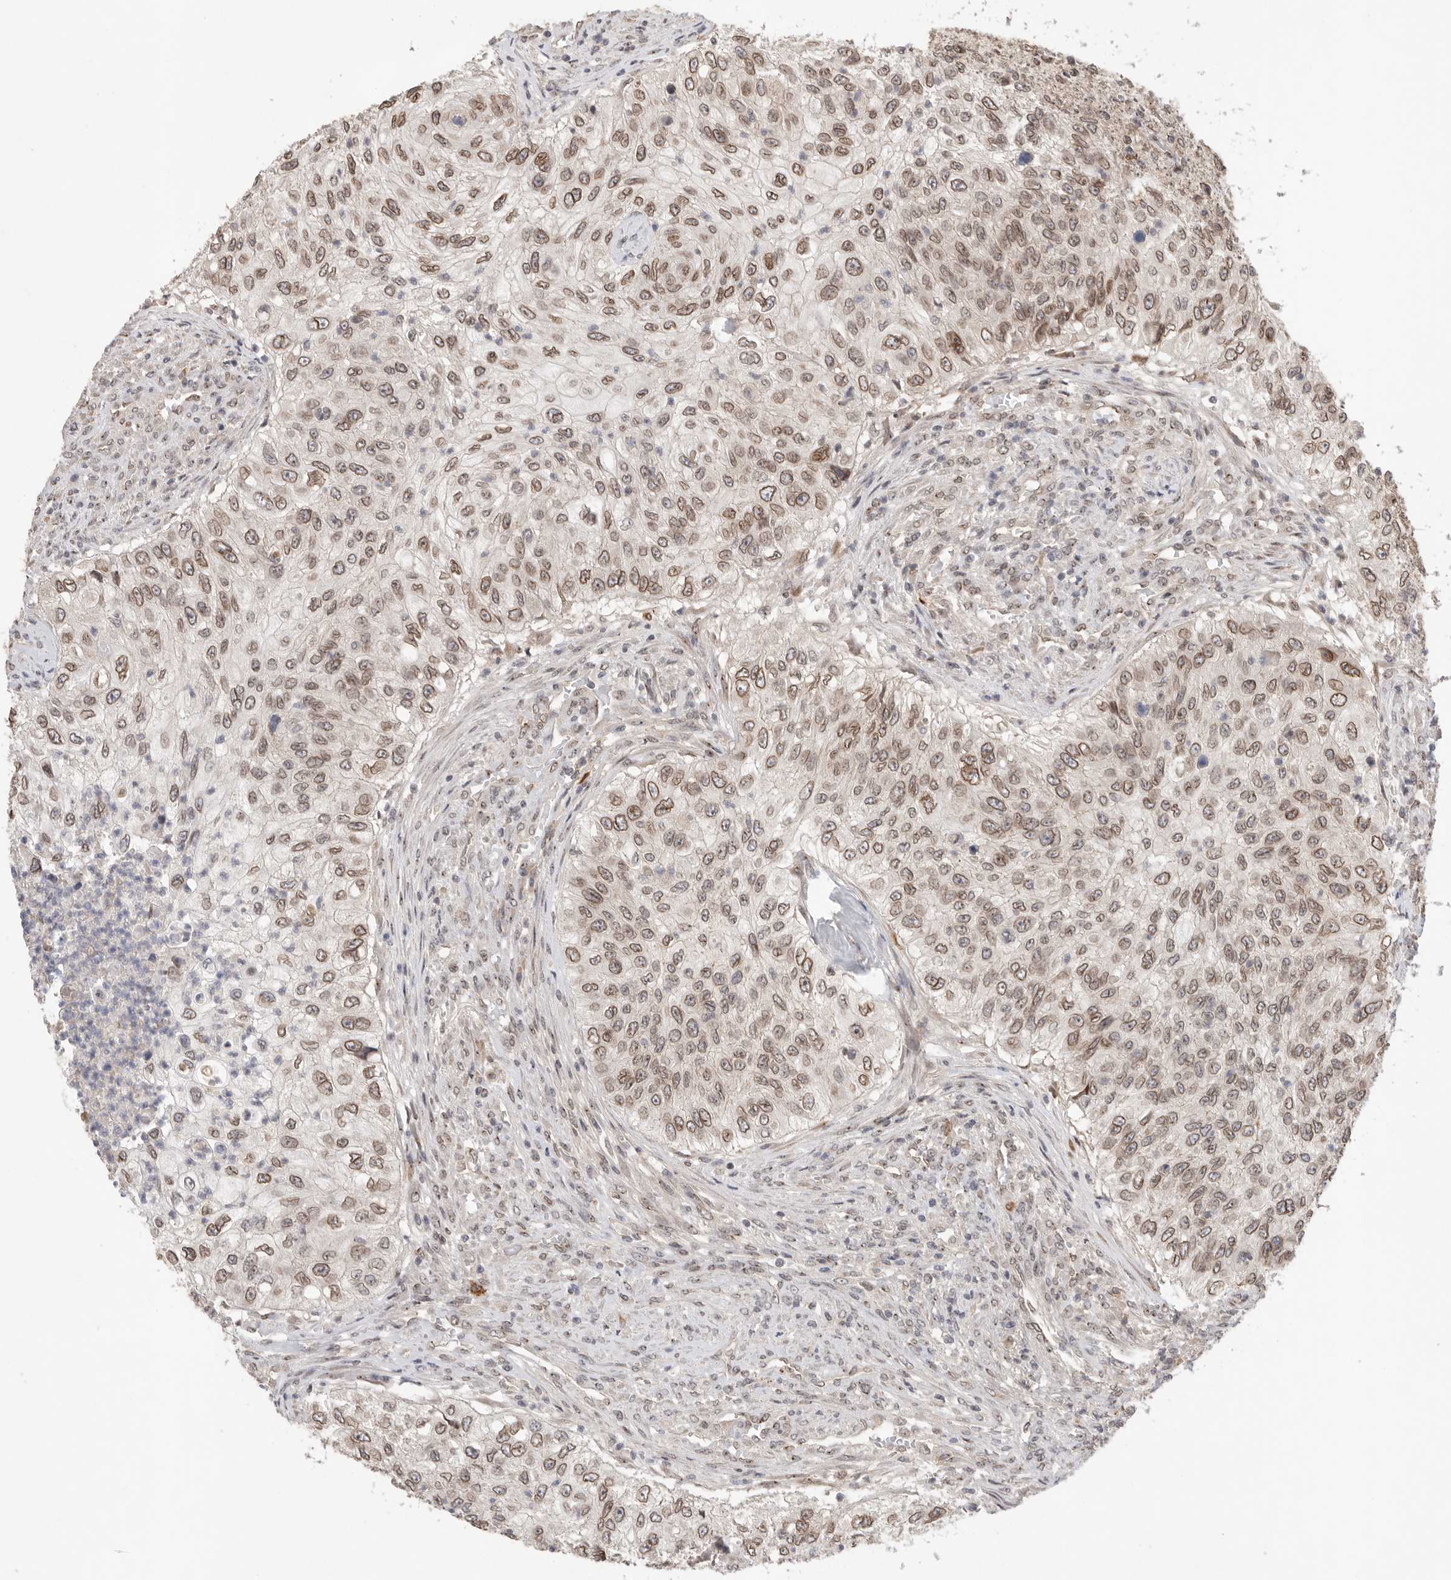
{"staining": {"intensity": "moderate", "quantity": ">75%", "location": "cytoplasmic/membranous,nuclear"}, "tissue": "urothelial cancer", "cell_type": "Tumor cells", "image_type": "cancer", "snomed": [{"axis": "morphology", "description": "Urothelial carcinoma, High grade"}, {"axis": "topography", "description": "Urinary bladder"}], "caption": "Immunohistochemical staining of urothelial carcinoma (high-grade) shows medium levels of moderate cytoplasmic/membranous and nuclear protein expression in about >75% of tumor cells.", "gene": "LEMD3", "patient": {"sex": "female", "age": 60}}